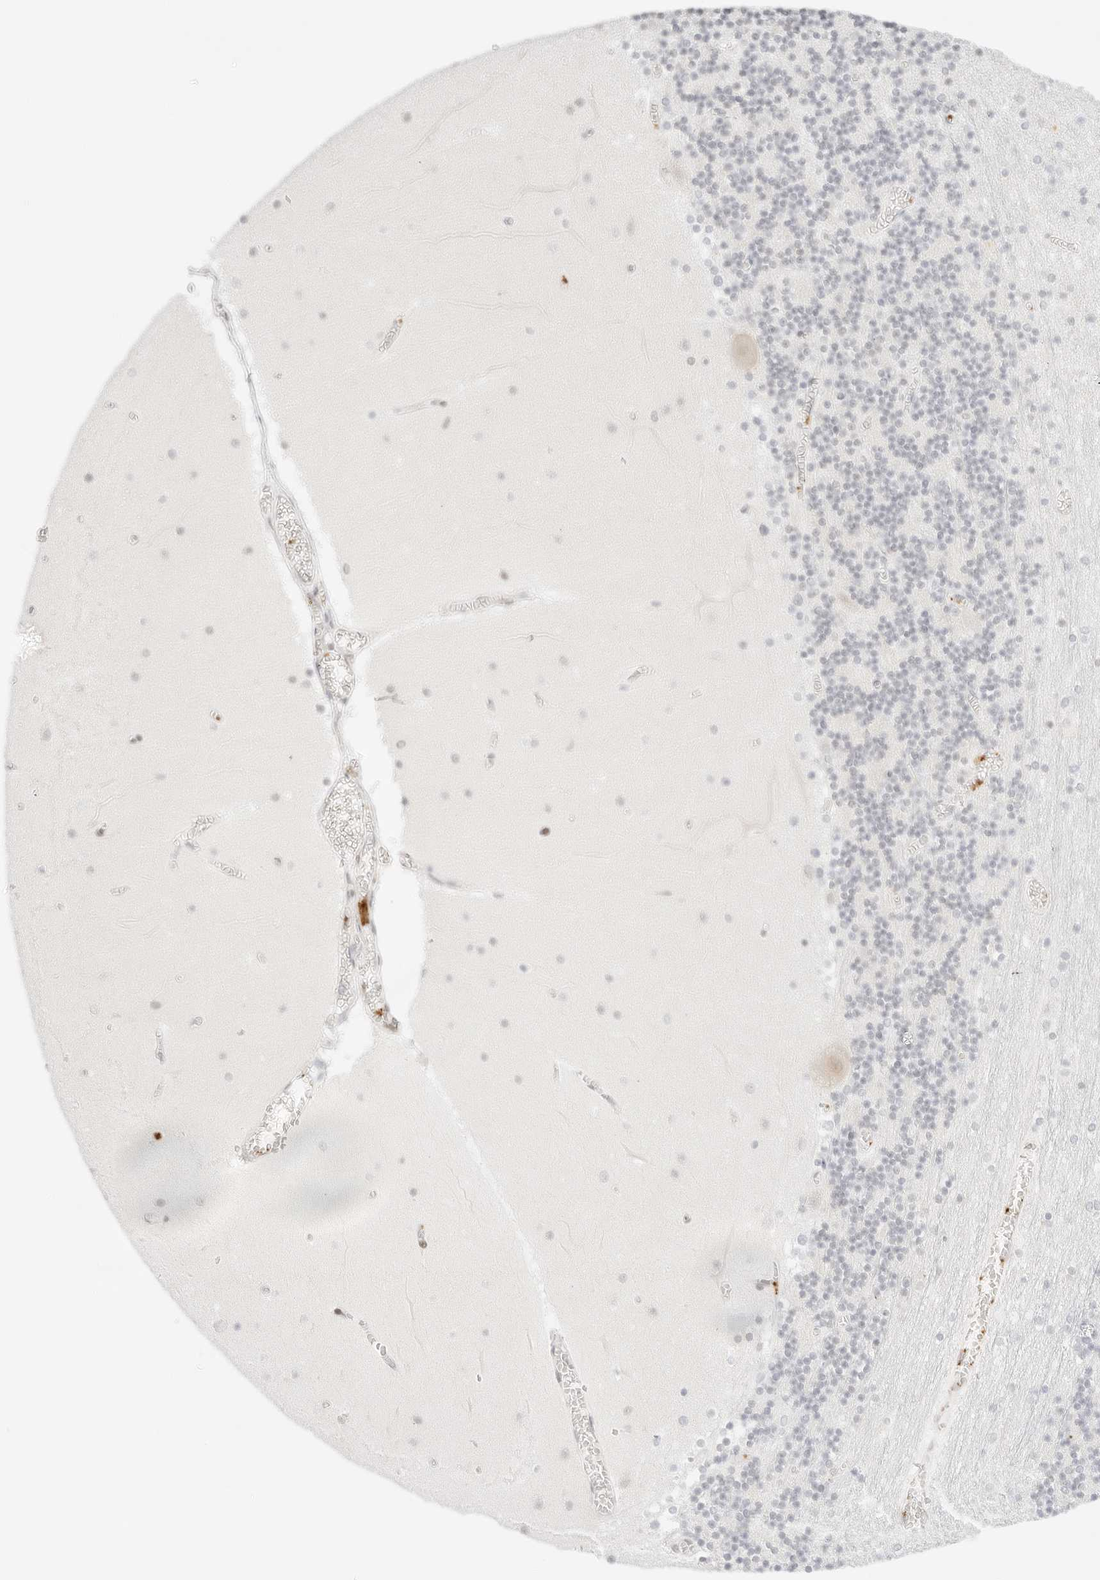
{"staining": {"intensity": "negative", "quantity": "none", "location": "none"}, "tissue": "cerebellum", "cell_type": "Cells in granular layer", "image_type": "normal", "snomed": [{"axis": "morphology", "description": "Normal tissue, NOS"}, {"axis": "topography", "description": "Cerebellum"}], "caption": "Cells in granular layer show no significant protein staining in benign cerebellum.", "gene": "GNAS", "patient": {"sex": "female", "age": 28}}